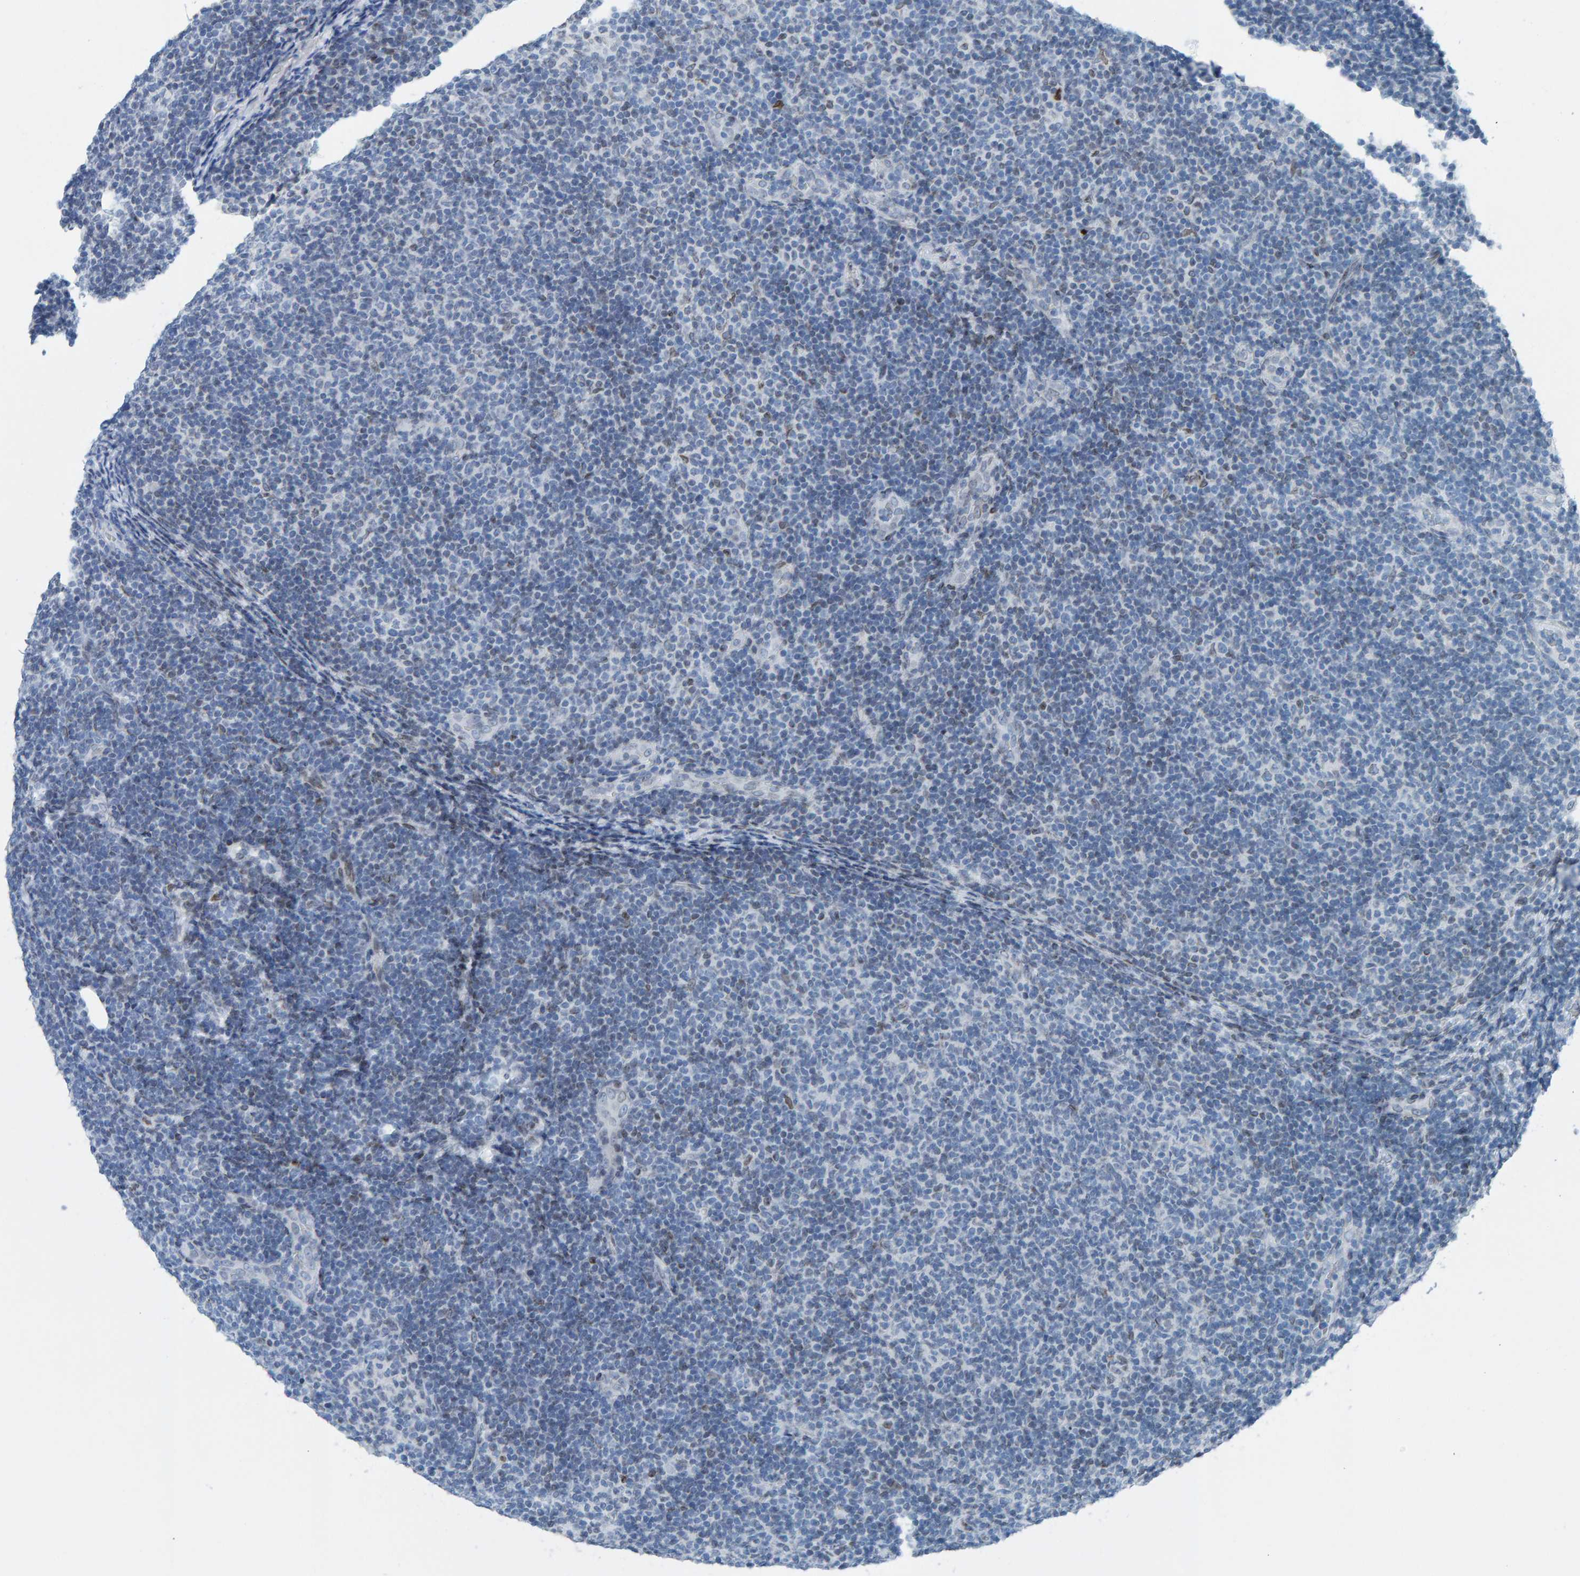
{"staining": {"intensity": "negative", "quantity": "none", "location": "none"}, "tissue": "lymphoma", "cell_type": "Tumor cells", "image_type": "cancer", "snomed": [{"axis": "morphology", "description": "Malignant lymphoma, non-Hodgkin's type, Low grade"}, {"axis": "topography", "description": "Lymph node"}], "caption": "Tumor cells show no significant staining in malignant lymphoma, non-Hodgkin's type (low-grade).", "gene": "LMNB2", "patient": {"sex": "male", "age": 83}}